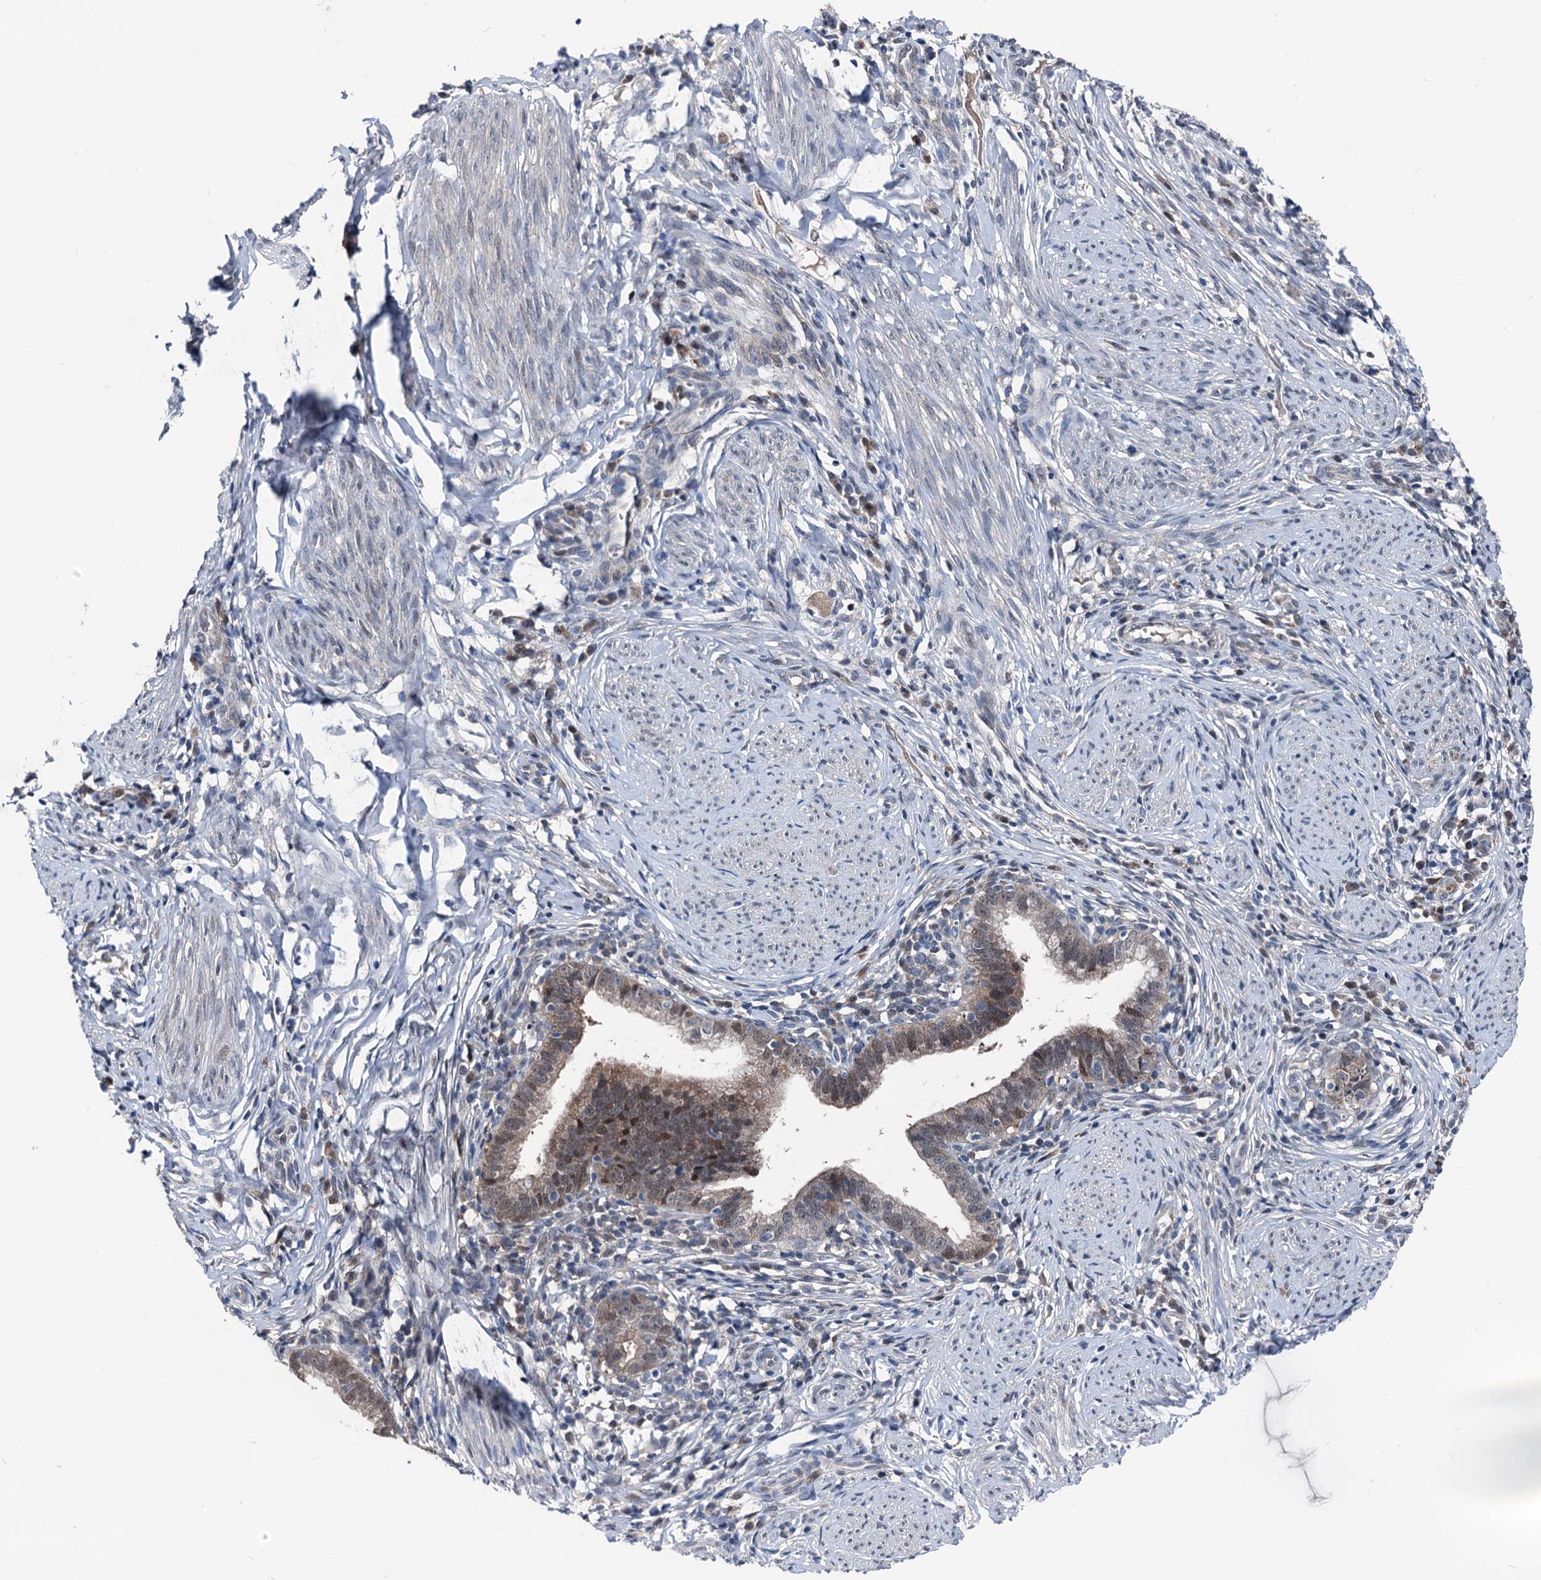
{"staining": {"intensity": "weak", "quantity": "25%-75%", "location": "cytoplasmic/membranous,nuclear"}, "tissue": "cervical cancer", "cell_type": "Tumor cells", "image_type": "cancer", "snomed": [{"axis": "morphology", "description": "Adenocarcinoma, NOS"}, {"axis": "topography", "description": "Cervix"}], "caption": "Human adenocarcinoma (cervical) stained for a protein (brown) exhibits weak cytoplasmic/membranous and nuclear positive positivity in approximately 25%-75% of tumor cells.", "gene": "GLO1", "patient": {"sex": "female", "age": 36}}